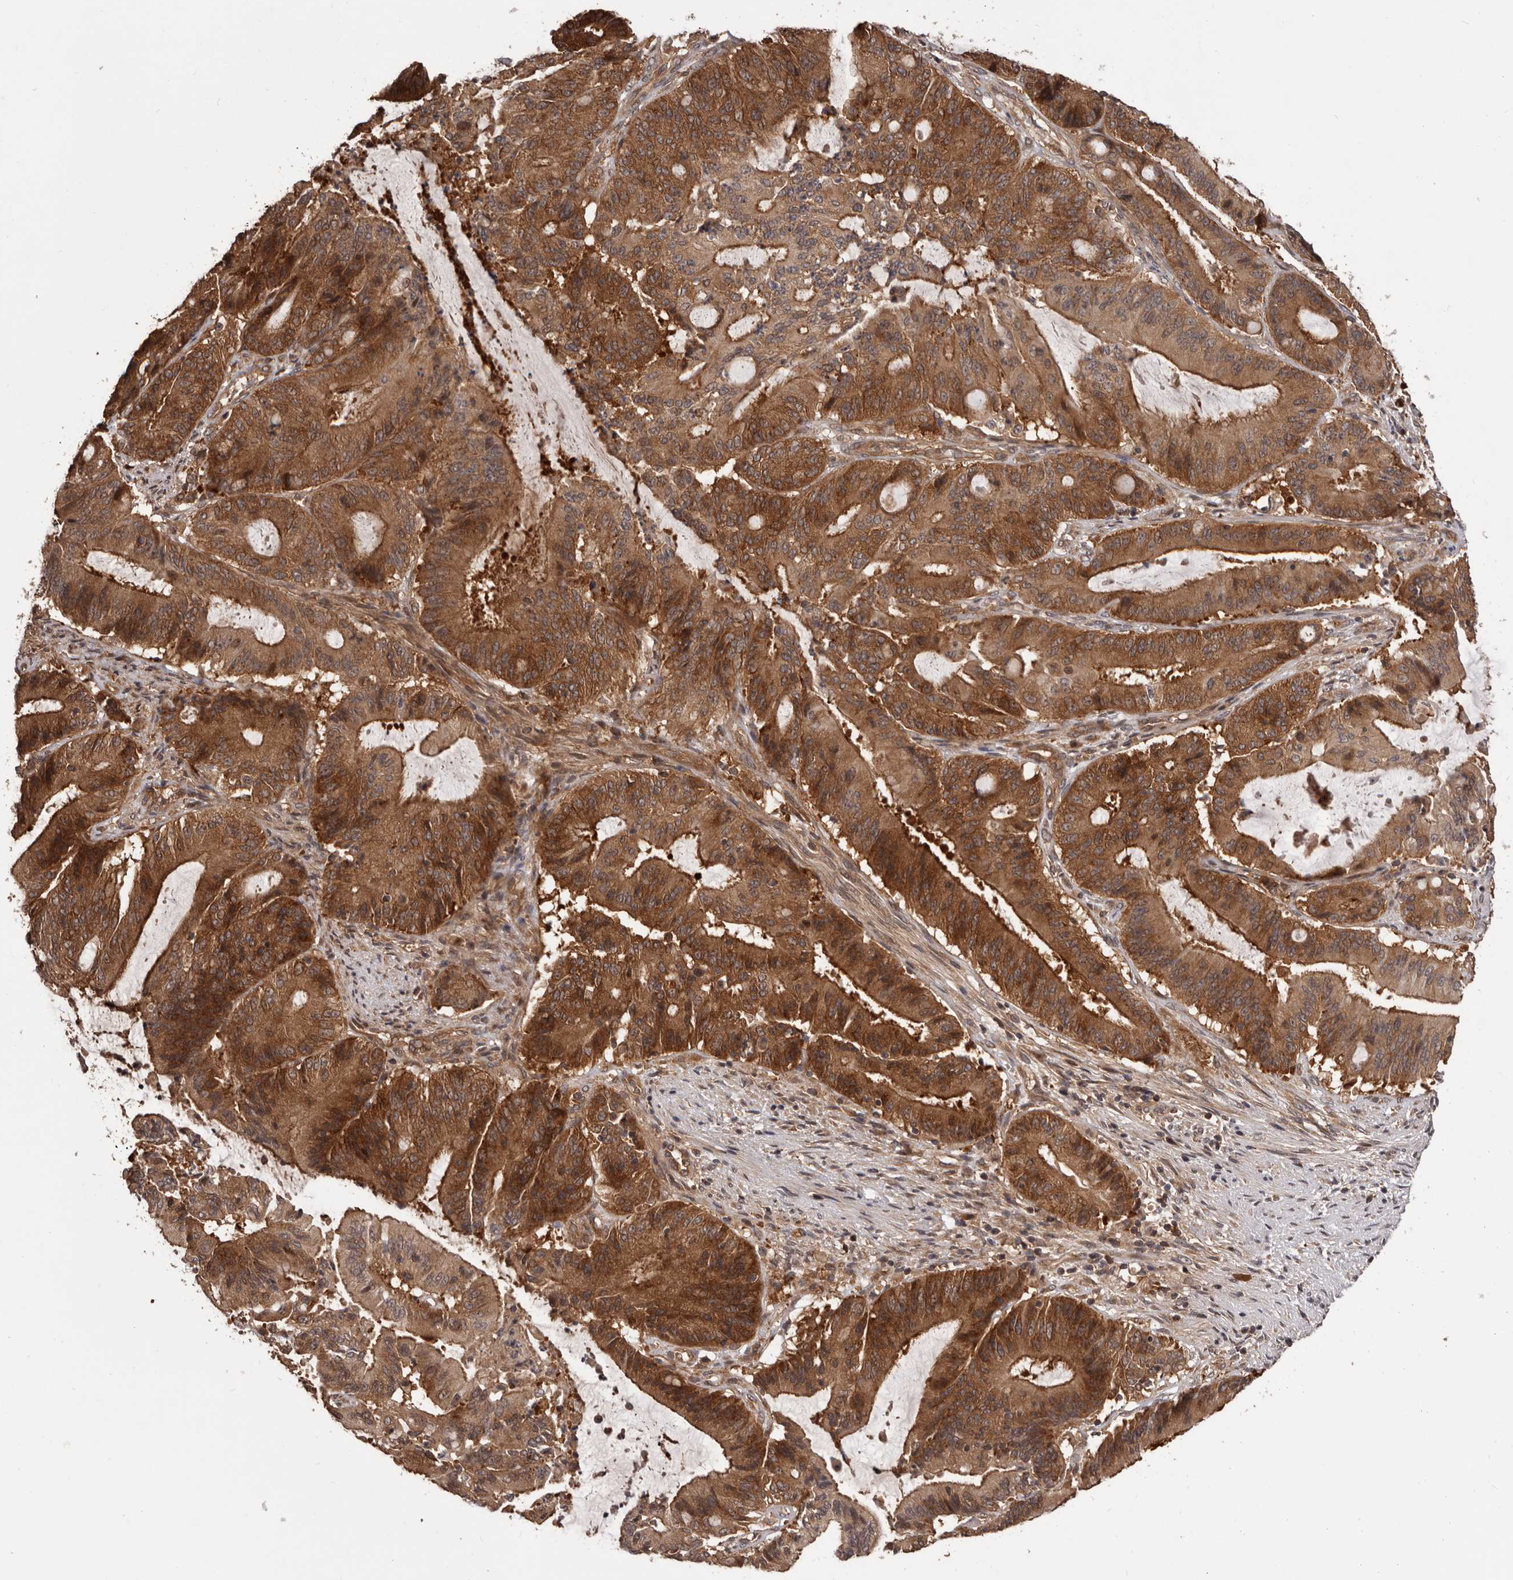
{"staining": {"intensity": "strong", "quantity": ">75%", "location": "cytoplasmic/membranous"}, "tissue": "liver cancer", "cell_type": "Tumor cells", "image_type": "cancer", "snomed": [{"axis": "morphology", "description": "Normal tissue, NOS"}, {"axis": "morphology", "description": "Cholangiocarcinoma"}, {"axis": "topography", "description": "Liver"}, {"axis": "topography", "description": "Peripheral nerve tissue"}], "caption": "The image demonstrates immunohistochemical staining of liver cancer (cholangiocarcinoma). There is strong cytoplasmic/membranous positivity is identified in approximately >75% of tumor cells.", "gene": "HBS1L", "patient": {"sex": "female", "age": 73}}